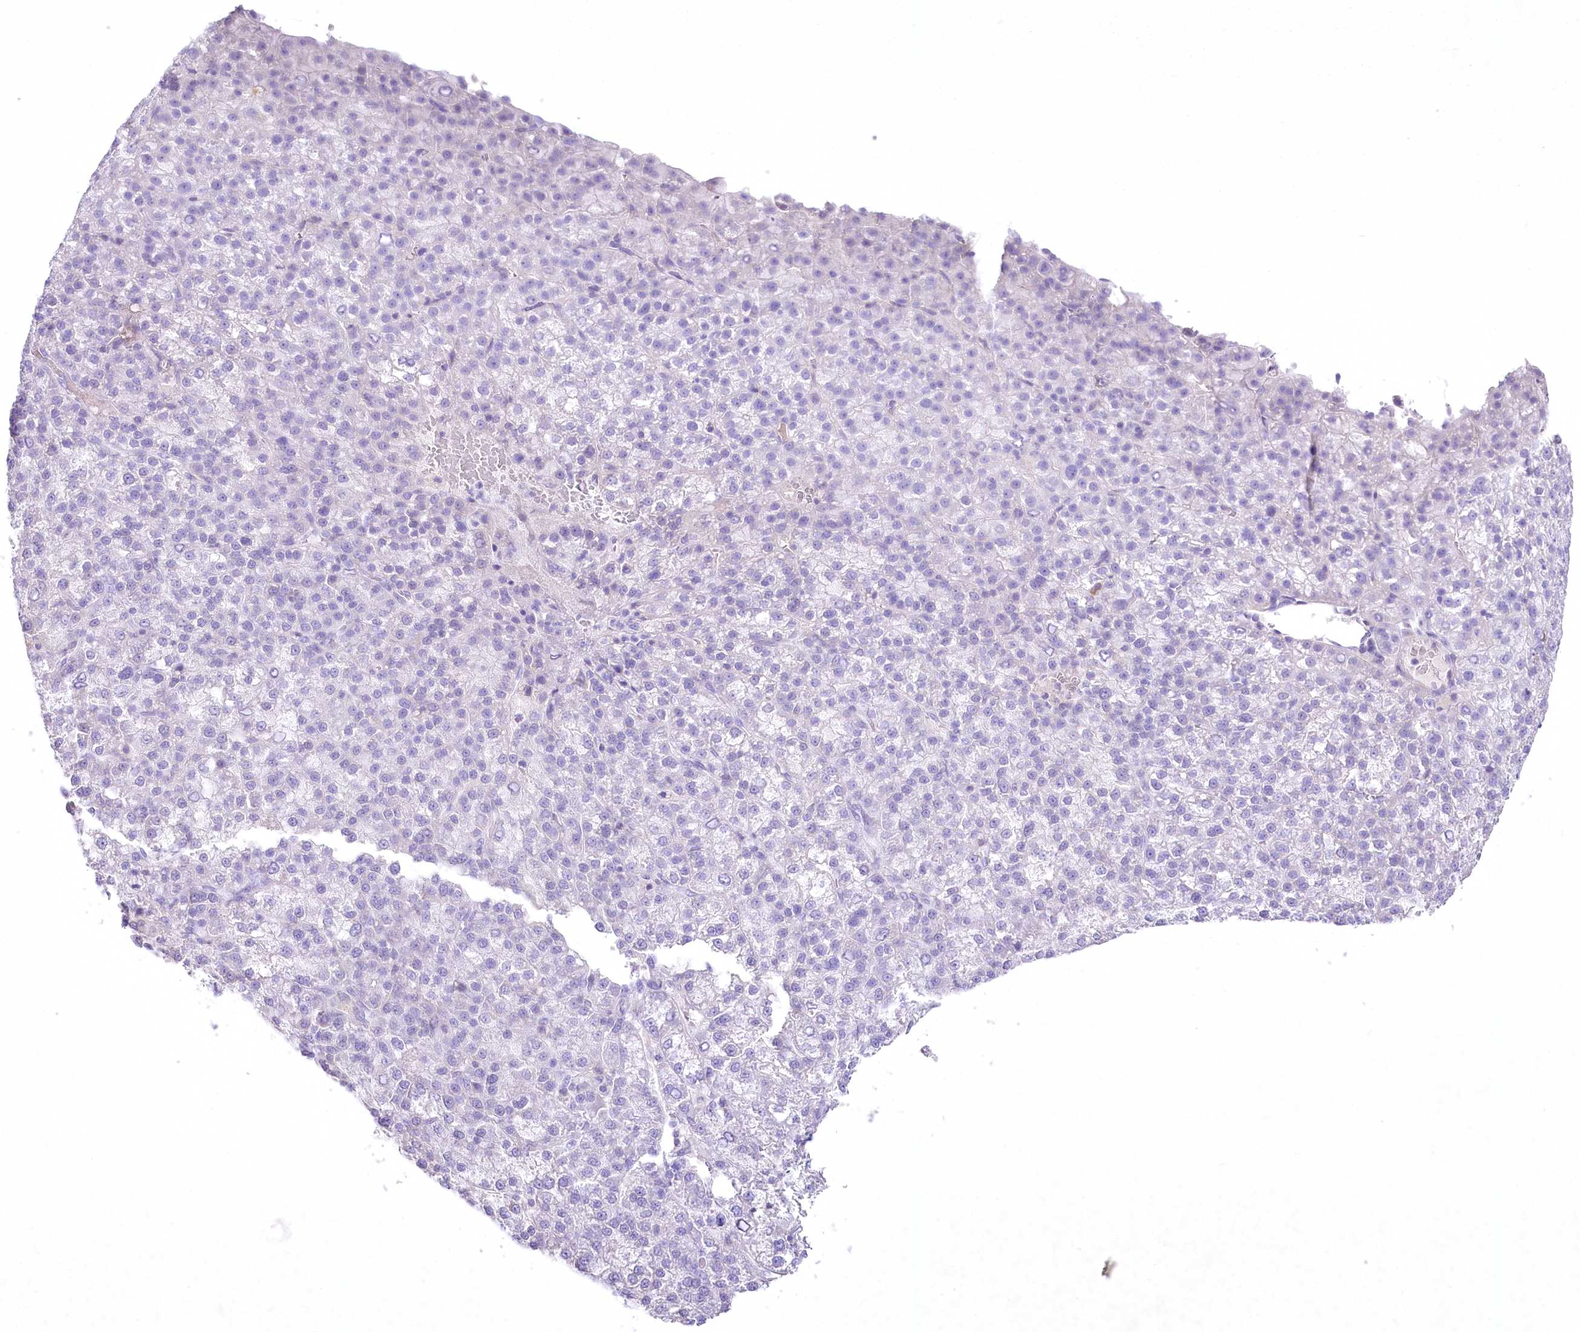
{"staining": {"intensity": "negative", "quantity": "none", "location": "none"}, "tissue": "liver cancer", "cell_type": "Tumor cells", "image_type": "cancer", "snomed": [{"axis": "morphology", "description": "Carcinoma, Hepatocellular, NOS"}, {"axis": "topography", "description": "Liver"}], "caption": "This is an IHC histopathology image of liver cancer (hepatocellular carcinoma). There is no staining in tumor cells.", "gene": "MYOZ1", "patient": {"sex": "female", "age": 58}}